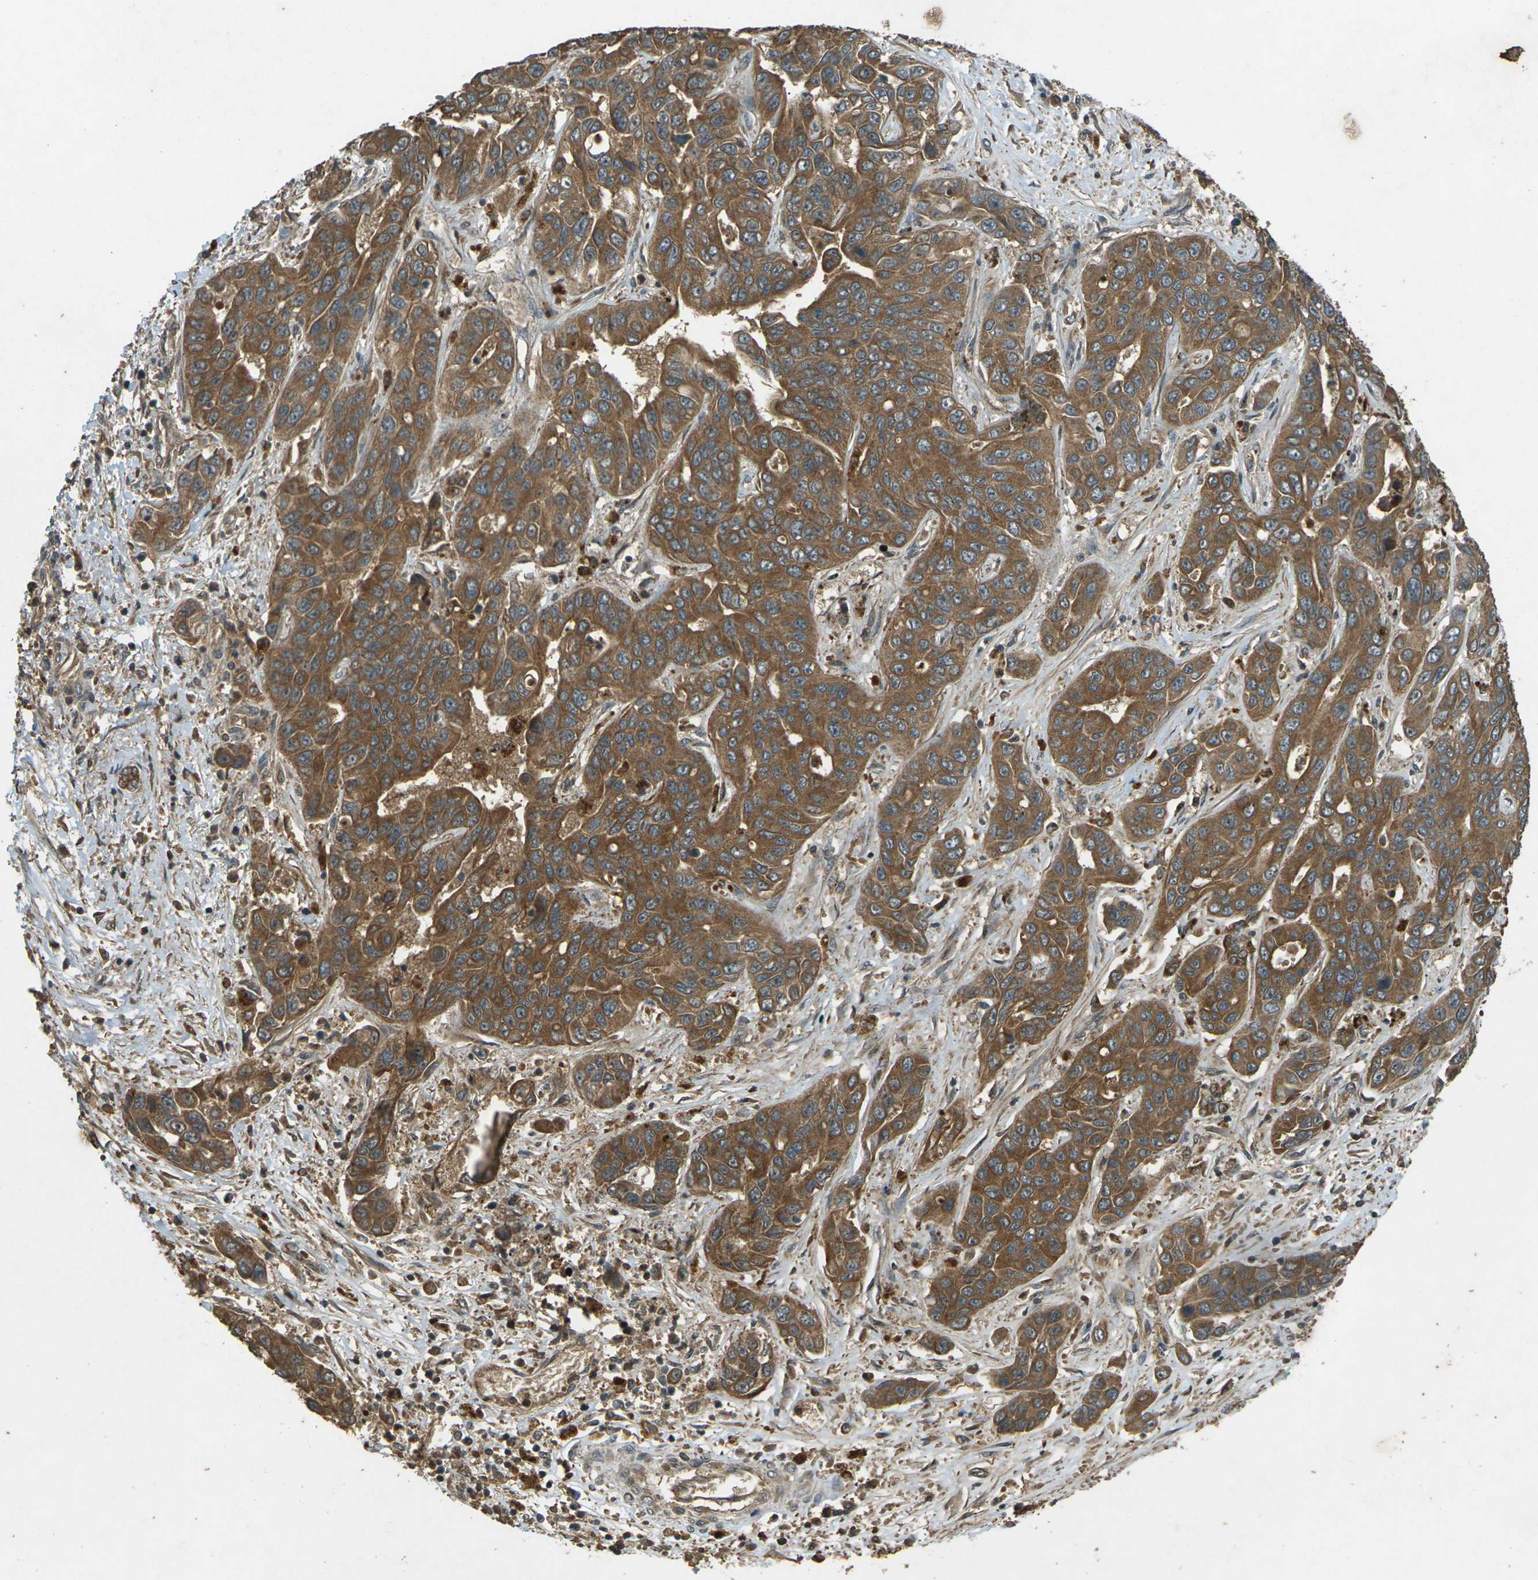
{"staining": {"intensity": "moderate", "quantity": ">75%", "location": "cytoplasmic/membranous"}, "tissue": "liver cancer", "cell_type": "Tumor cells", "image_type": "cancer", "snomed": [{"axis": "morphology", "description": "Cholangiocarcinoma"}, {"axis": "topography", "description": "Liver"}], "caption": "A histopathology image showing moderate cytoplasmic/membranous positivity in about >75% of tumor cells in liver cancer, as visualized by brown immunohistochemical staining.", "gene": "TAP1", "patient": {"sex": "female", "age": 52}}